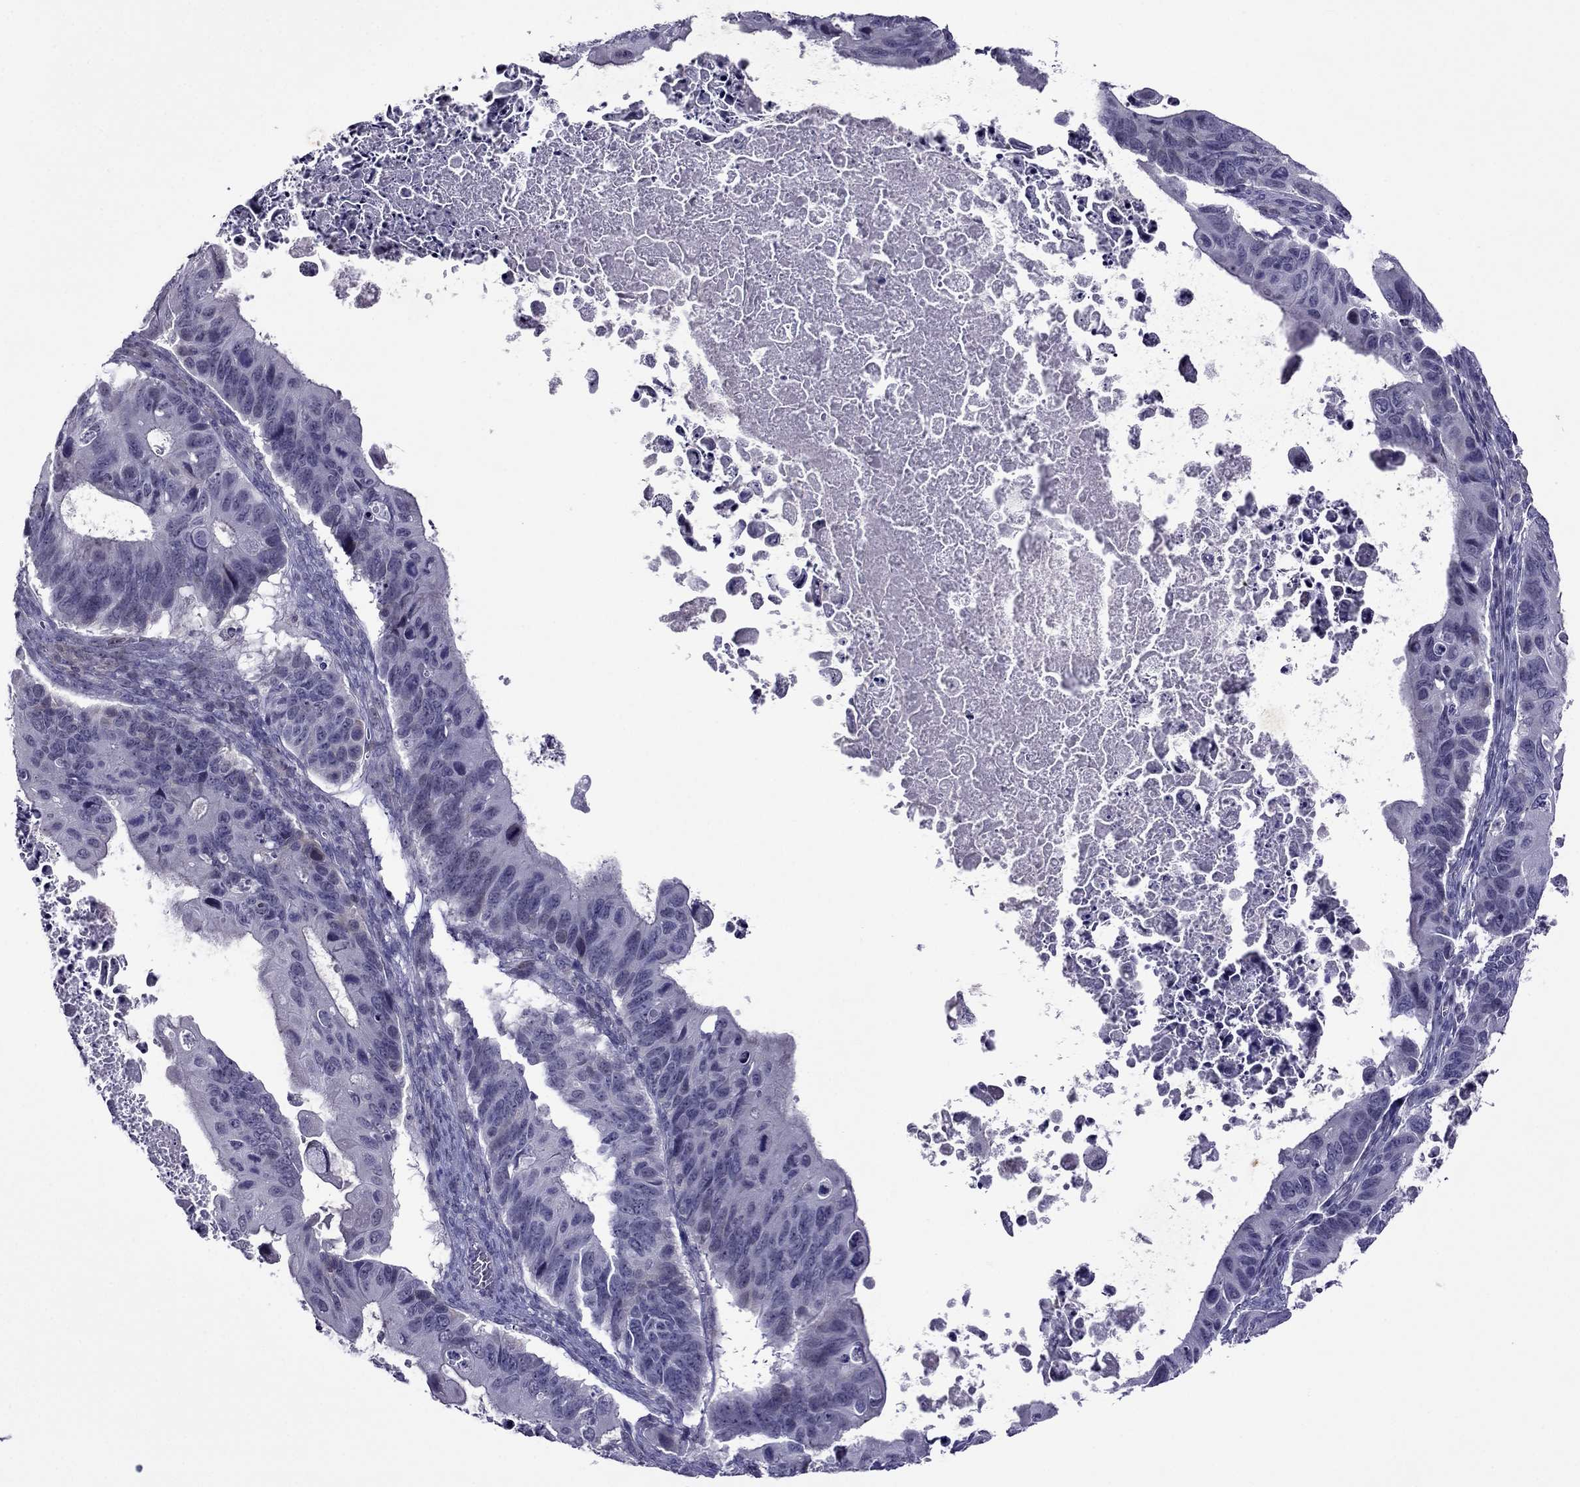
{"staining": {"intensity": "negative", "quantity": "none", "location": "none"}, "tissue": "ovarian cancer", "cell_type": "Tumor cells", "image_type": "cancer", "snomed": [{"axis": "morphology", "description": "Cystadenocarcinoma, mucinous, NOS"}, {"axis": "topography", "description": "Ovary"}], "caption": "A high-resolution photomicrograph shows immunohistochemistry (IHC) staining of mucinous cystadenocarcinoma (ovarian), which exhibits no significant positivity in tumor cells.", "gene": "SPTBN4", "patient": {"sex": "female", "age": 64}}